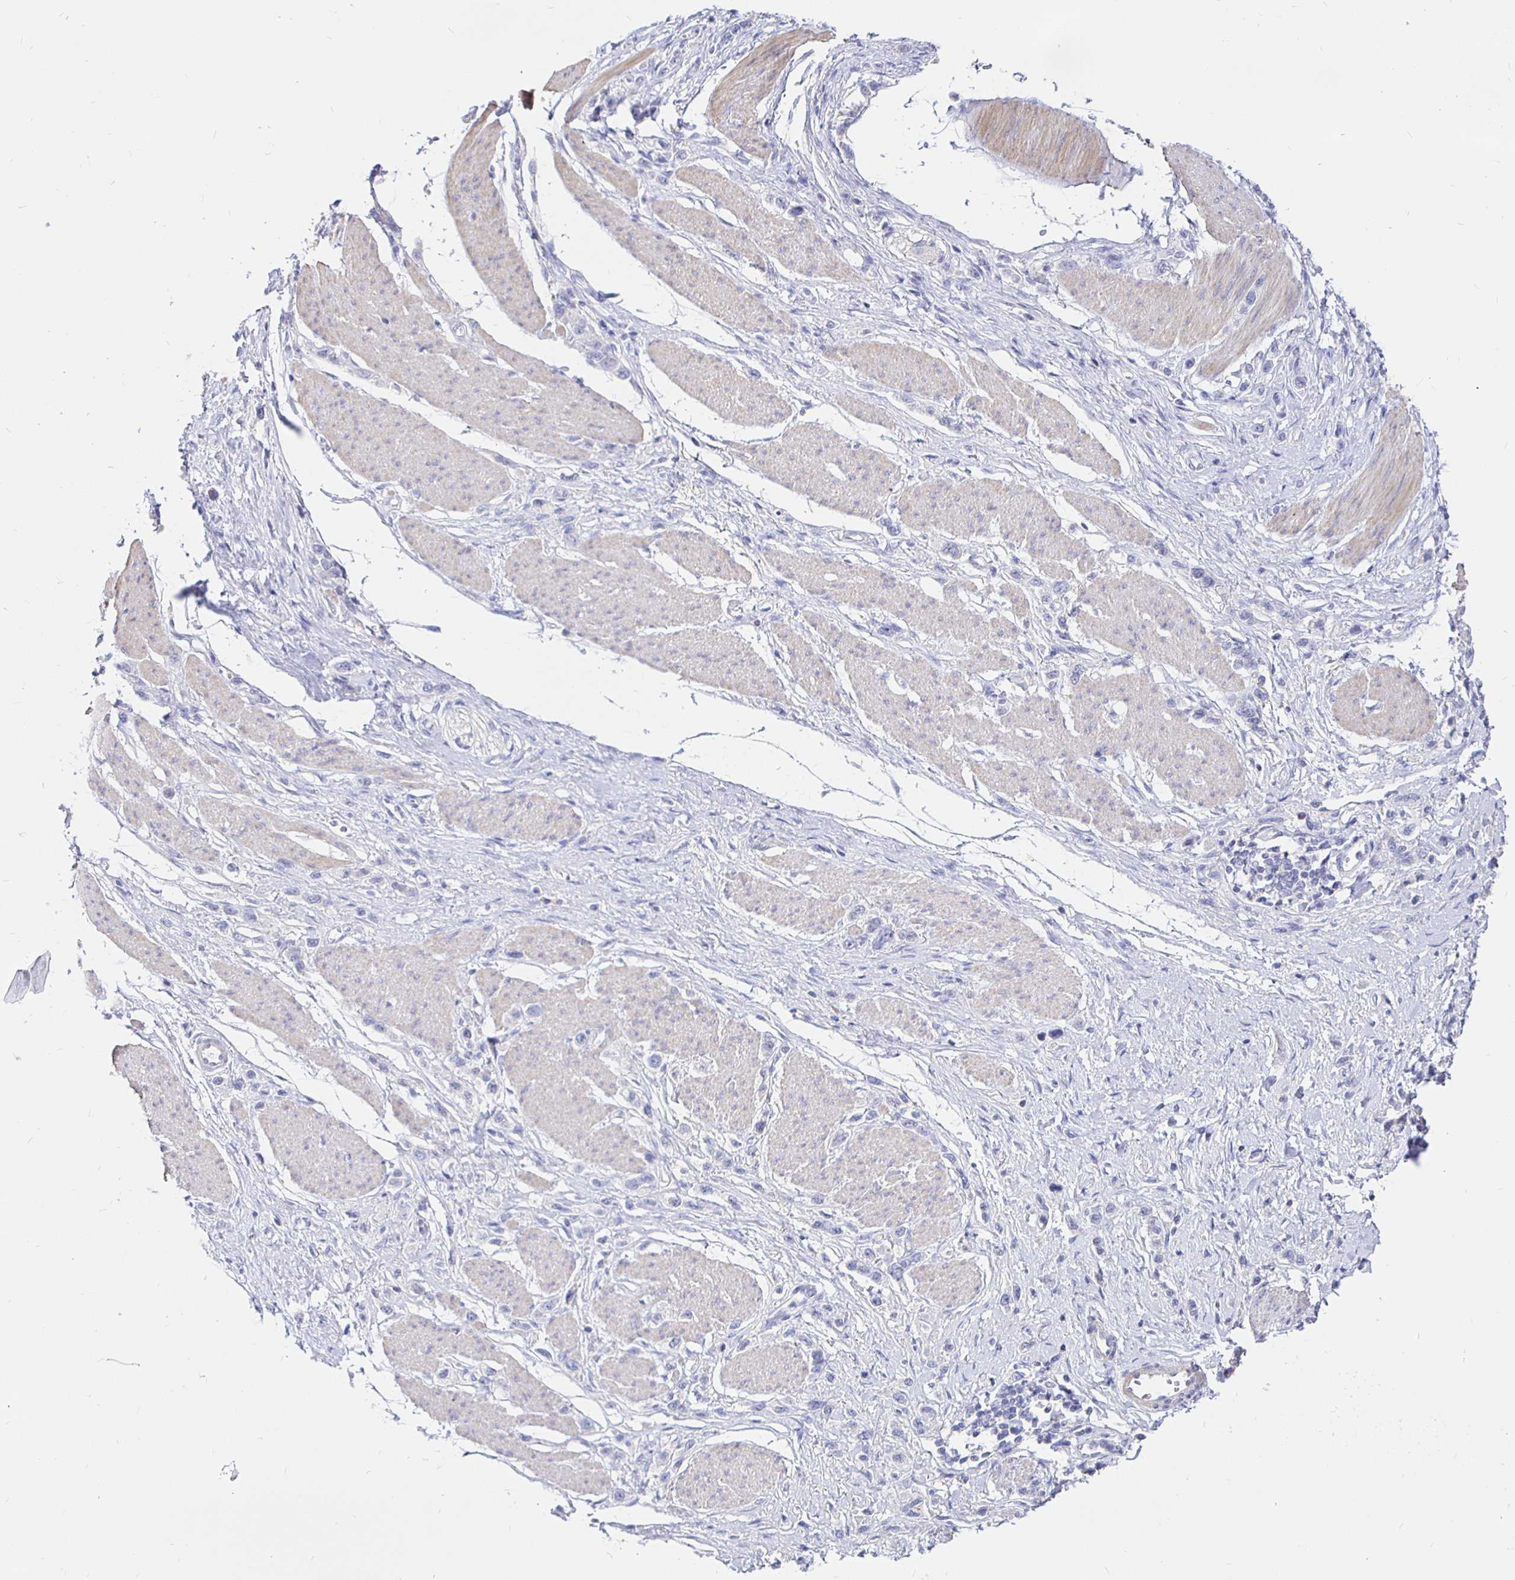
{"staining": {"intensity": "negative", "quantity": "none", "location": "none"}, "tissue": "stomach cancer", "cell_type": "Tumor cells", "image_type": "cancer", "snomed": [{"axis": "morphology", "description": "Adenocarcinoma, NOS"}, {"axis": "topography", "description": "Stomach"}], "caption": "IHC micrograph of neoplastic tissue: stomach adenocarcinoma stained with DAB (3,3'-diaminobenzidine) demonstrates no significant protein staining in tumor cells.", "gene": "NECAB1", "patient": {"sex": "female", "age": 65}}